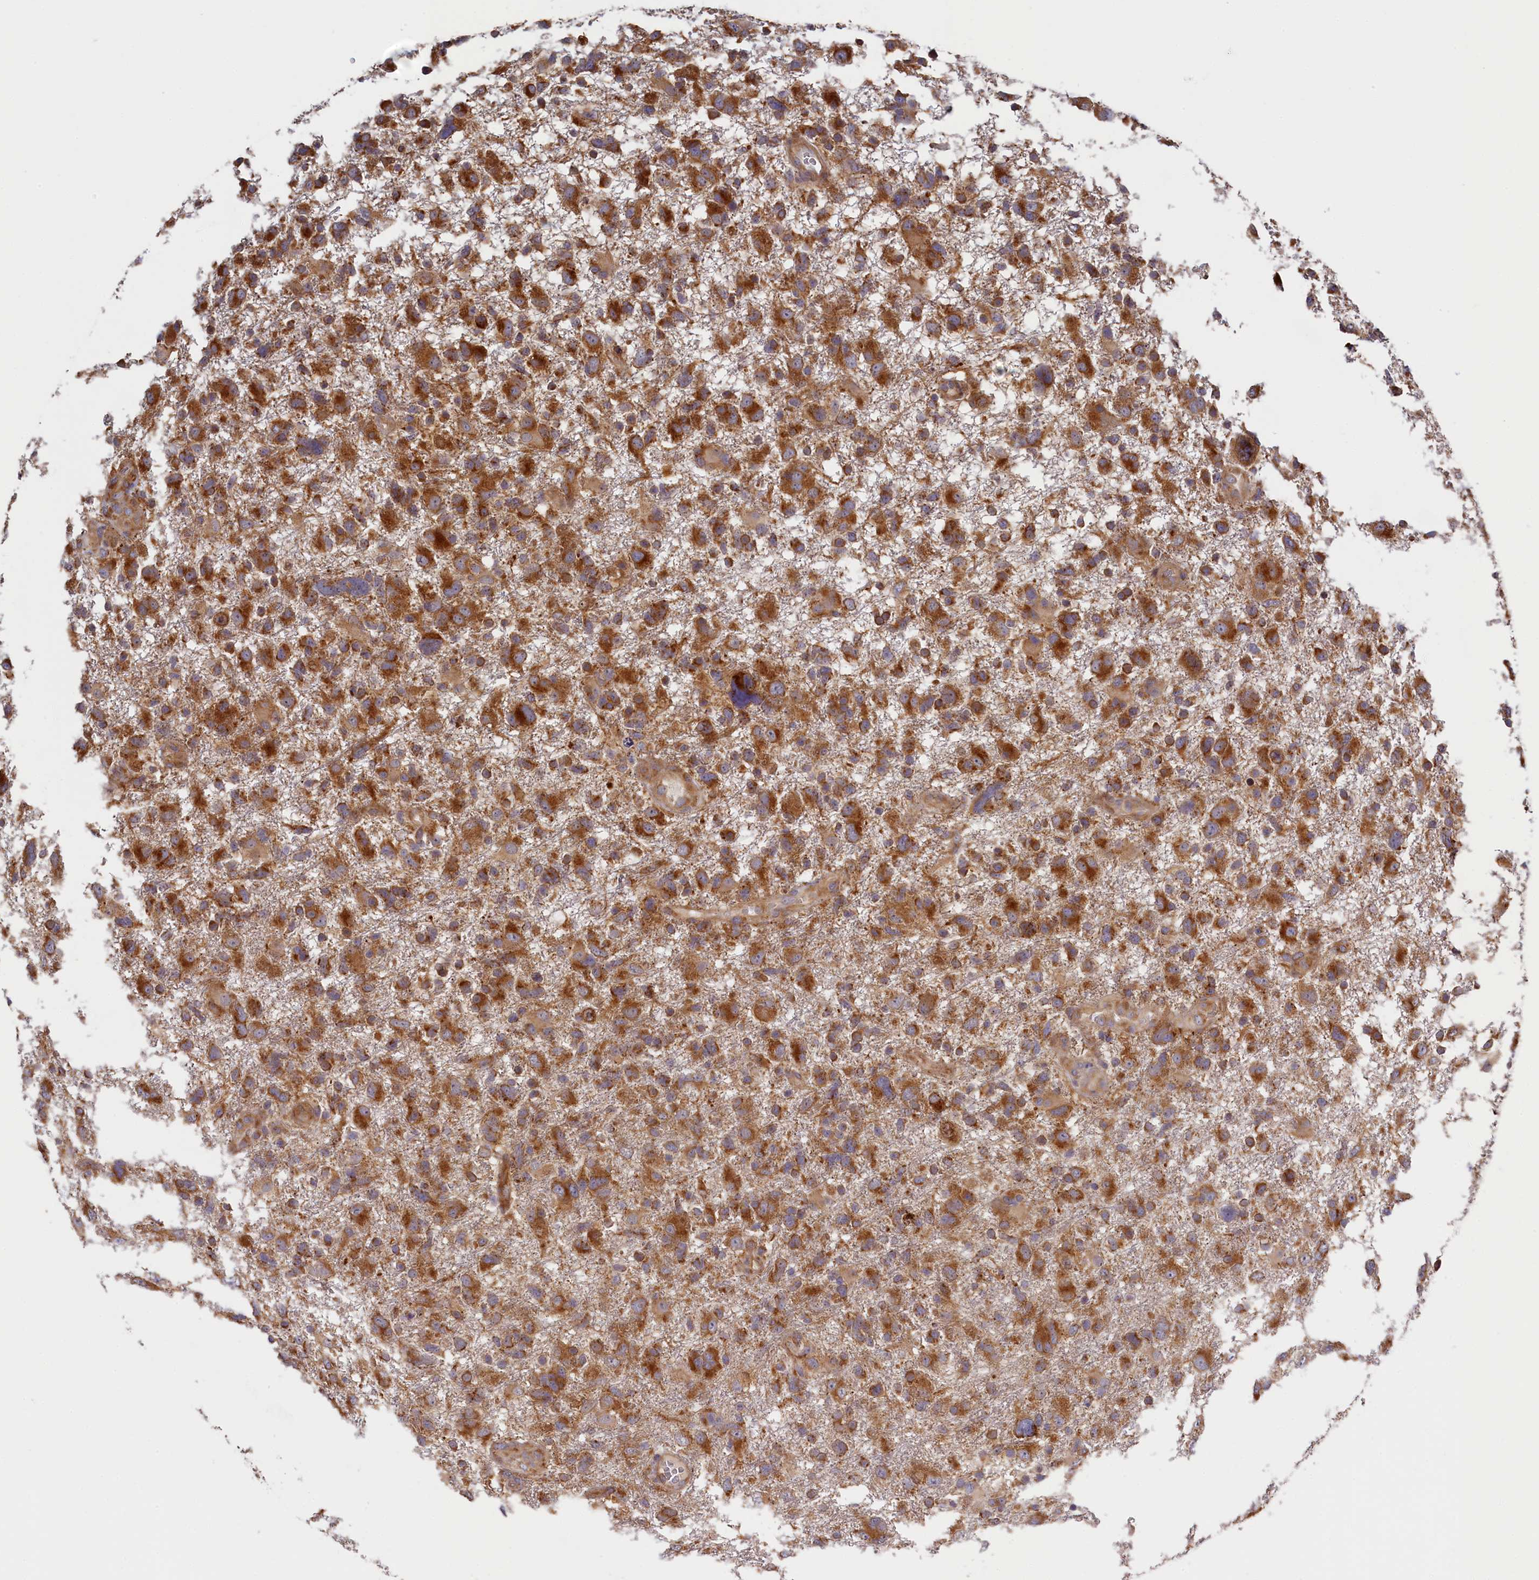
{"staining": {"intensity": "strong", "quantity": ">75%", "location": "cytoplasmic/membranous"}, "tissue": "glioma", "cell_type": "Tumor cells", "image_type": "cancer", "snomed": [{"axis": "morphology", "description": "Glioma, malignant, High grade"}, {"axis": "topography", "description": "Brain"}], "caption": "Human glioma stained with a brown dye exhibits strong cytoplasmic/membranous positive expression in approximately >75% of tumor cells.", "gene": "CEP44", "patient": {"sex": "male", "age": 61}}